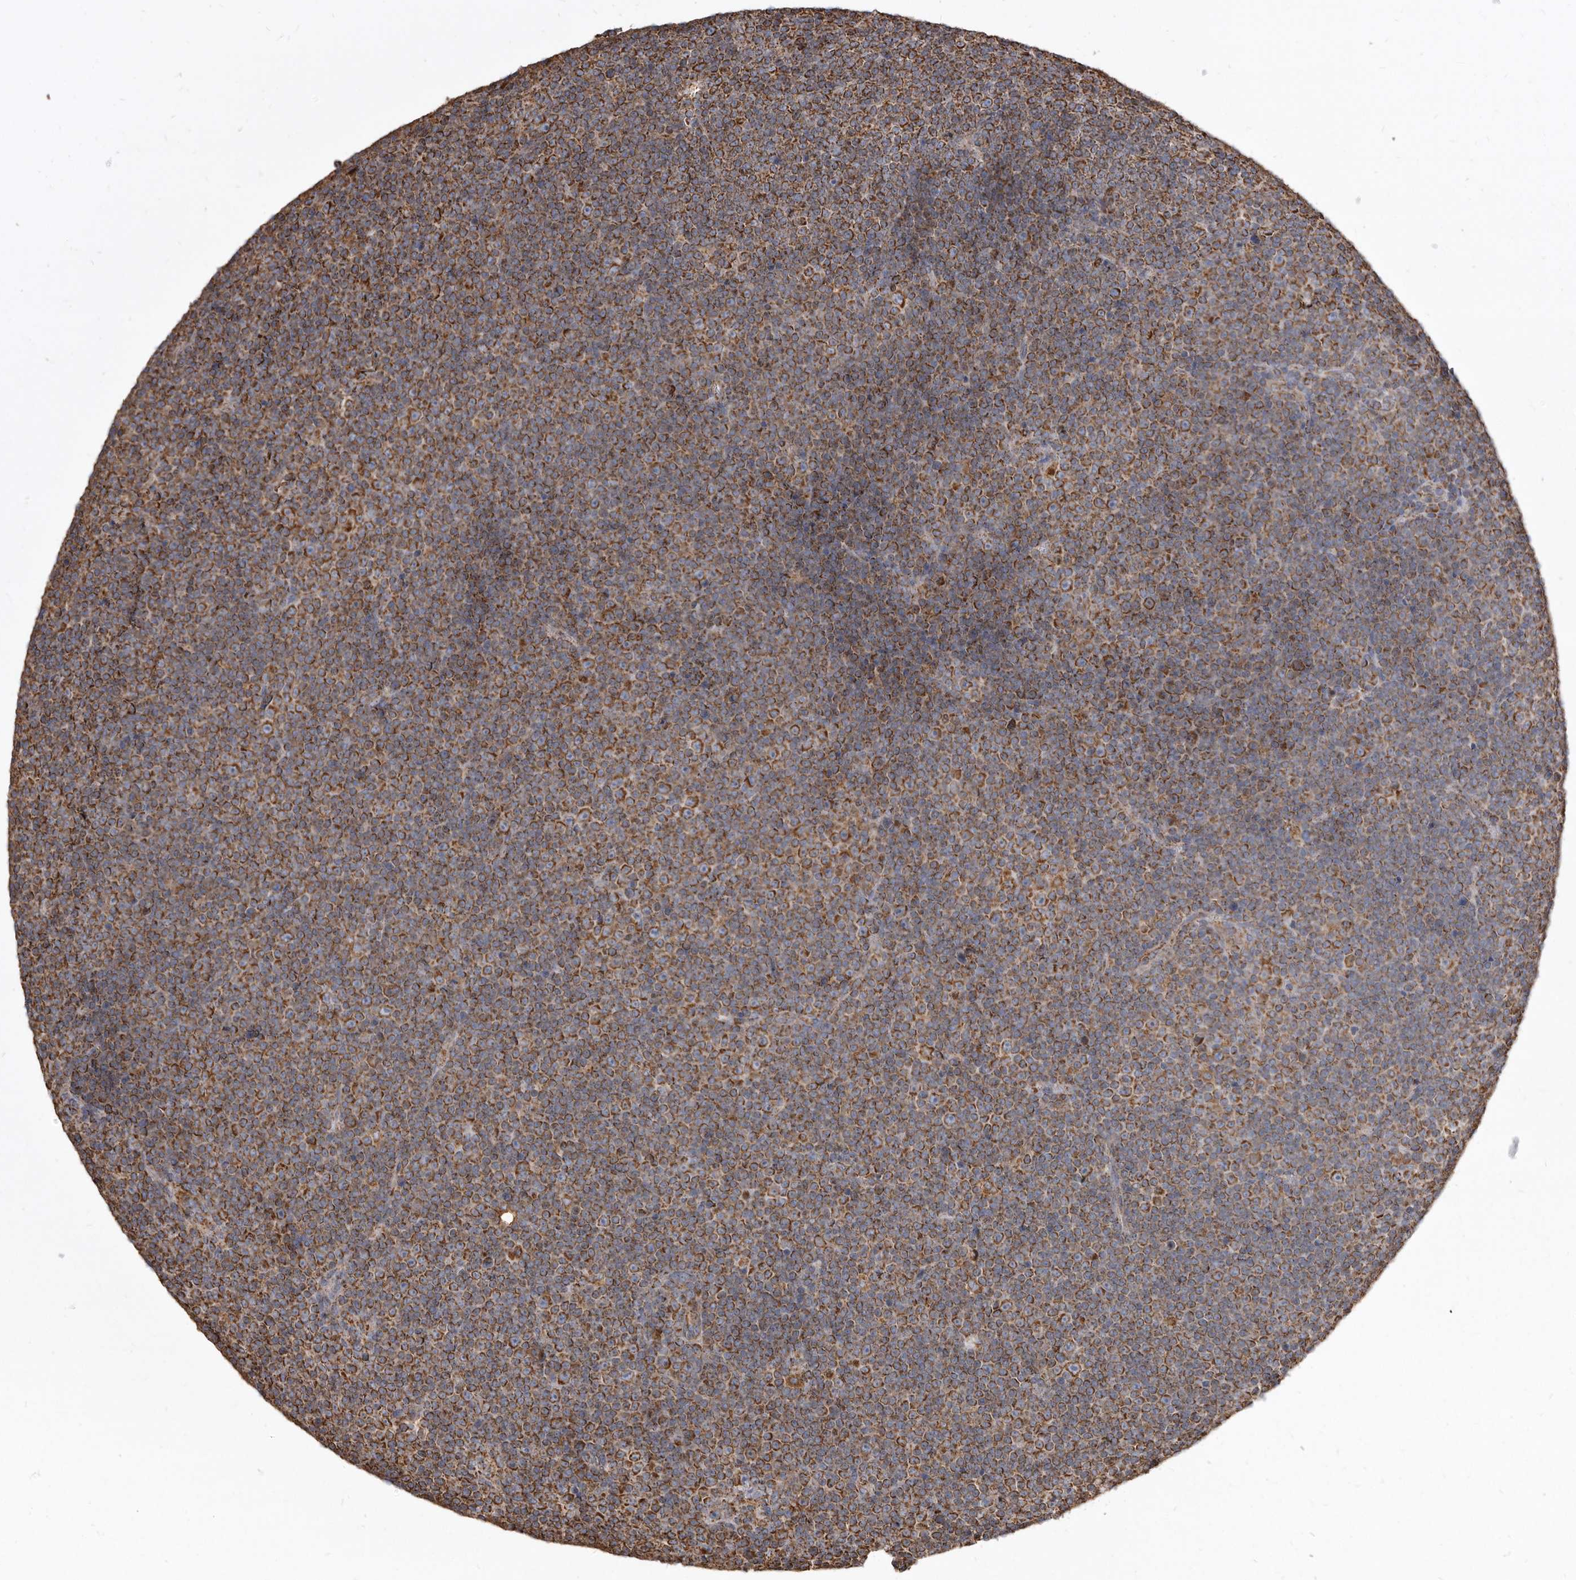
{"staining": {"intensity": "strong", "quantity": ">75%", "location": "cytoplasmic/membranous"}, "tissue": "lymphoma", "cell_type": "Tumor cells", "image_type": "cancer", "snomed": [{"axis": "morphology", "description": "Malignant lymphoma, non-Hodgkin's type, Low grade"}, {"axis": "topography", "description": "Lymph node"}], "caption": "This image shows immunohistochemistry staining of human low-grade malignant lymphoma, non-Hodgkin's type, with high strong cytoplasmic/membranous staining in about >75% of tumor cells.", "gene": "CDK5RAP3", "patient": {"sex": "female", "age": 67}}